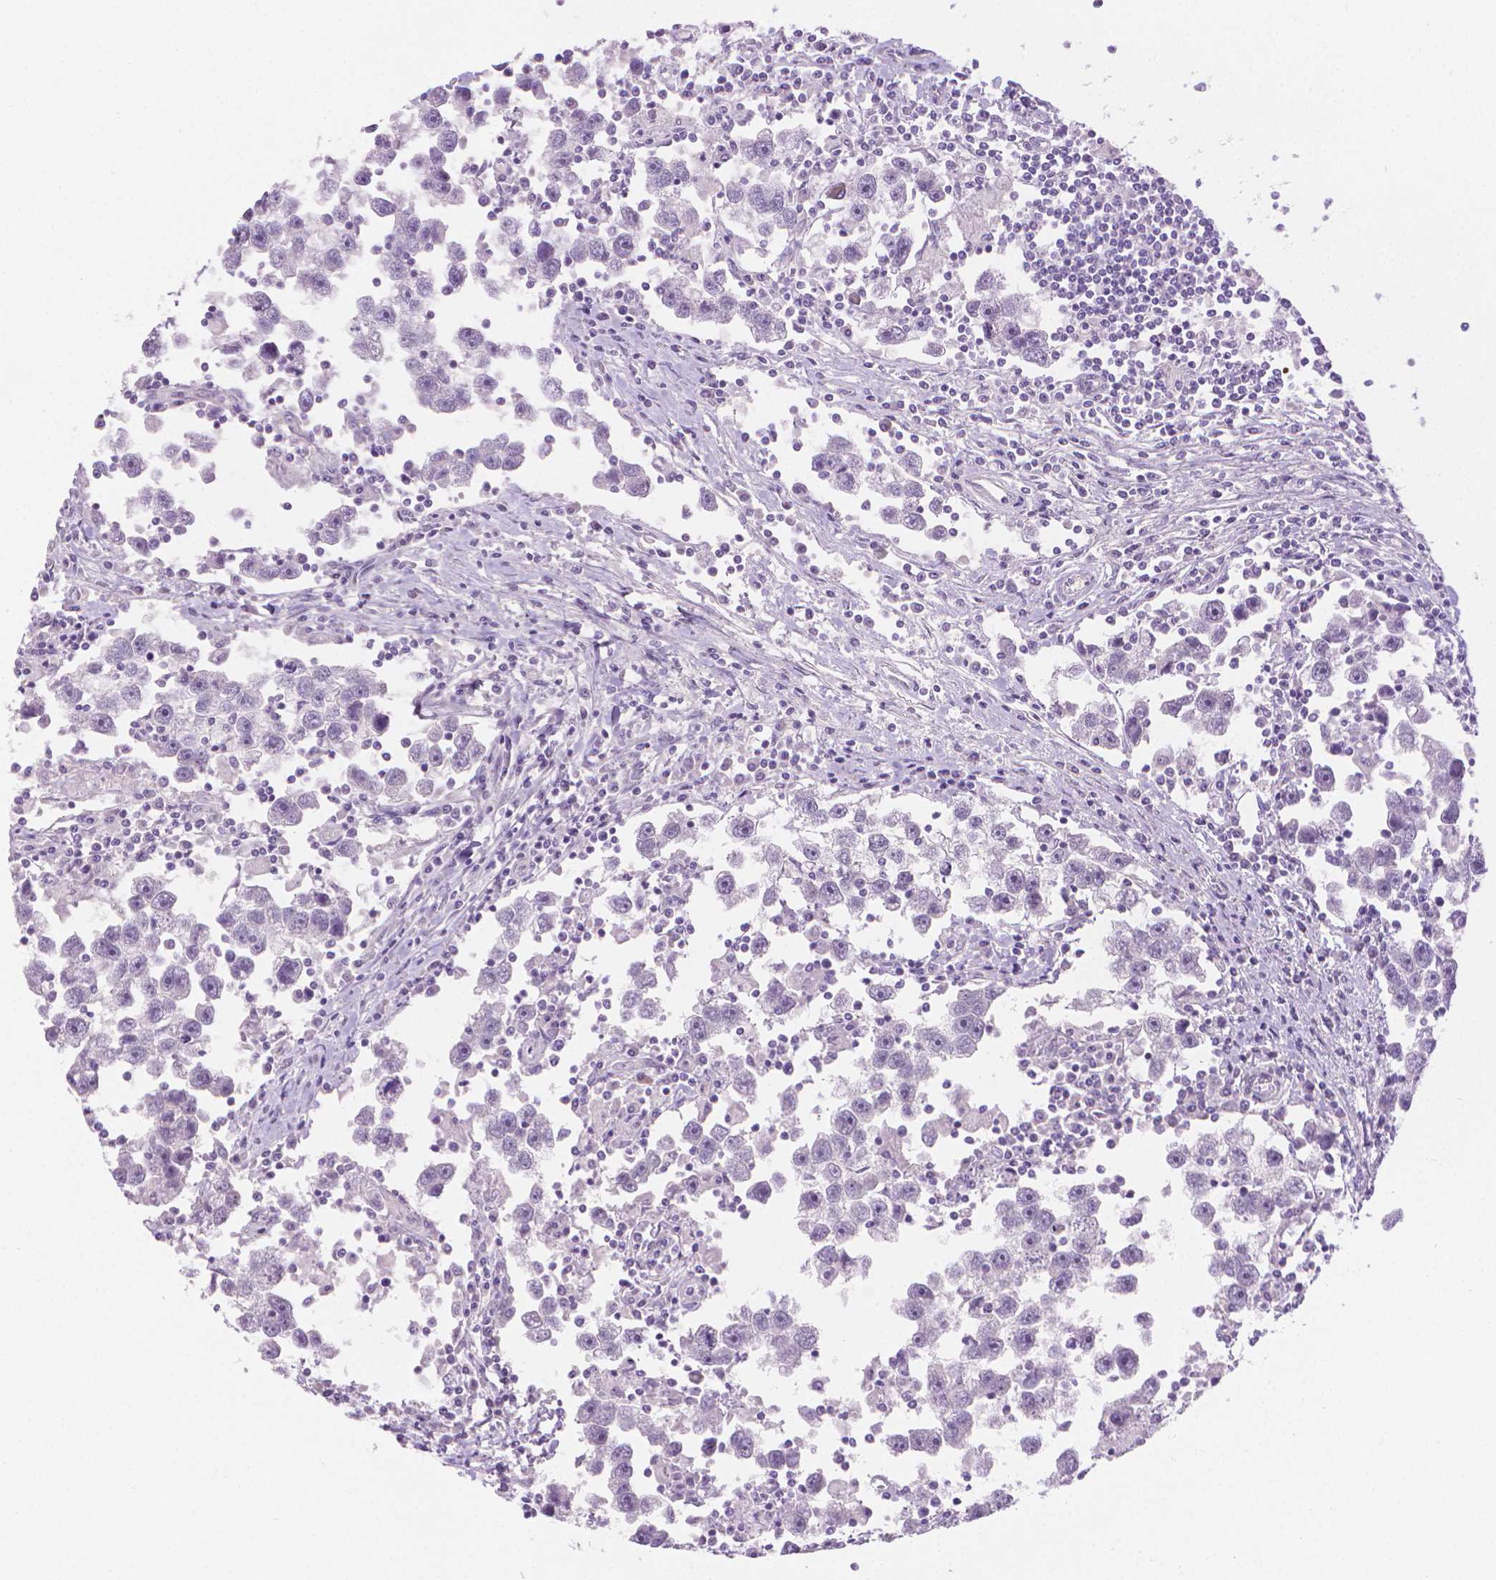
{"staining": {"intensity": "negative", "quantity": "none", "location": "none"}, "tissue": "testis cancer", "cell_type": "Tumor cells", "image_type": "cancer", "snomed": [{"axis": "morphology", "description": "Seminoma, NOS"}, {"axis": "topography", "description": "Testis"}], "caption": "This photomicrograph is of testis cancer stained with immunohistochemistry to label a protein in brown with the nuclei are counter-stained blue. There is no positivity in tumor cells.", "gene": "TNNI2", "patient": {"sex": "male", "age": 30}}